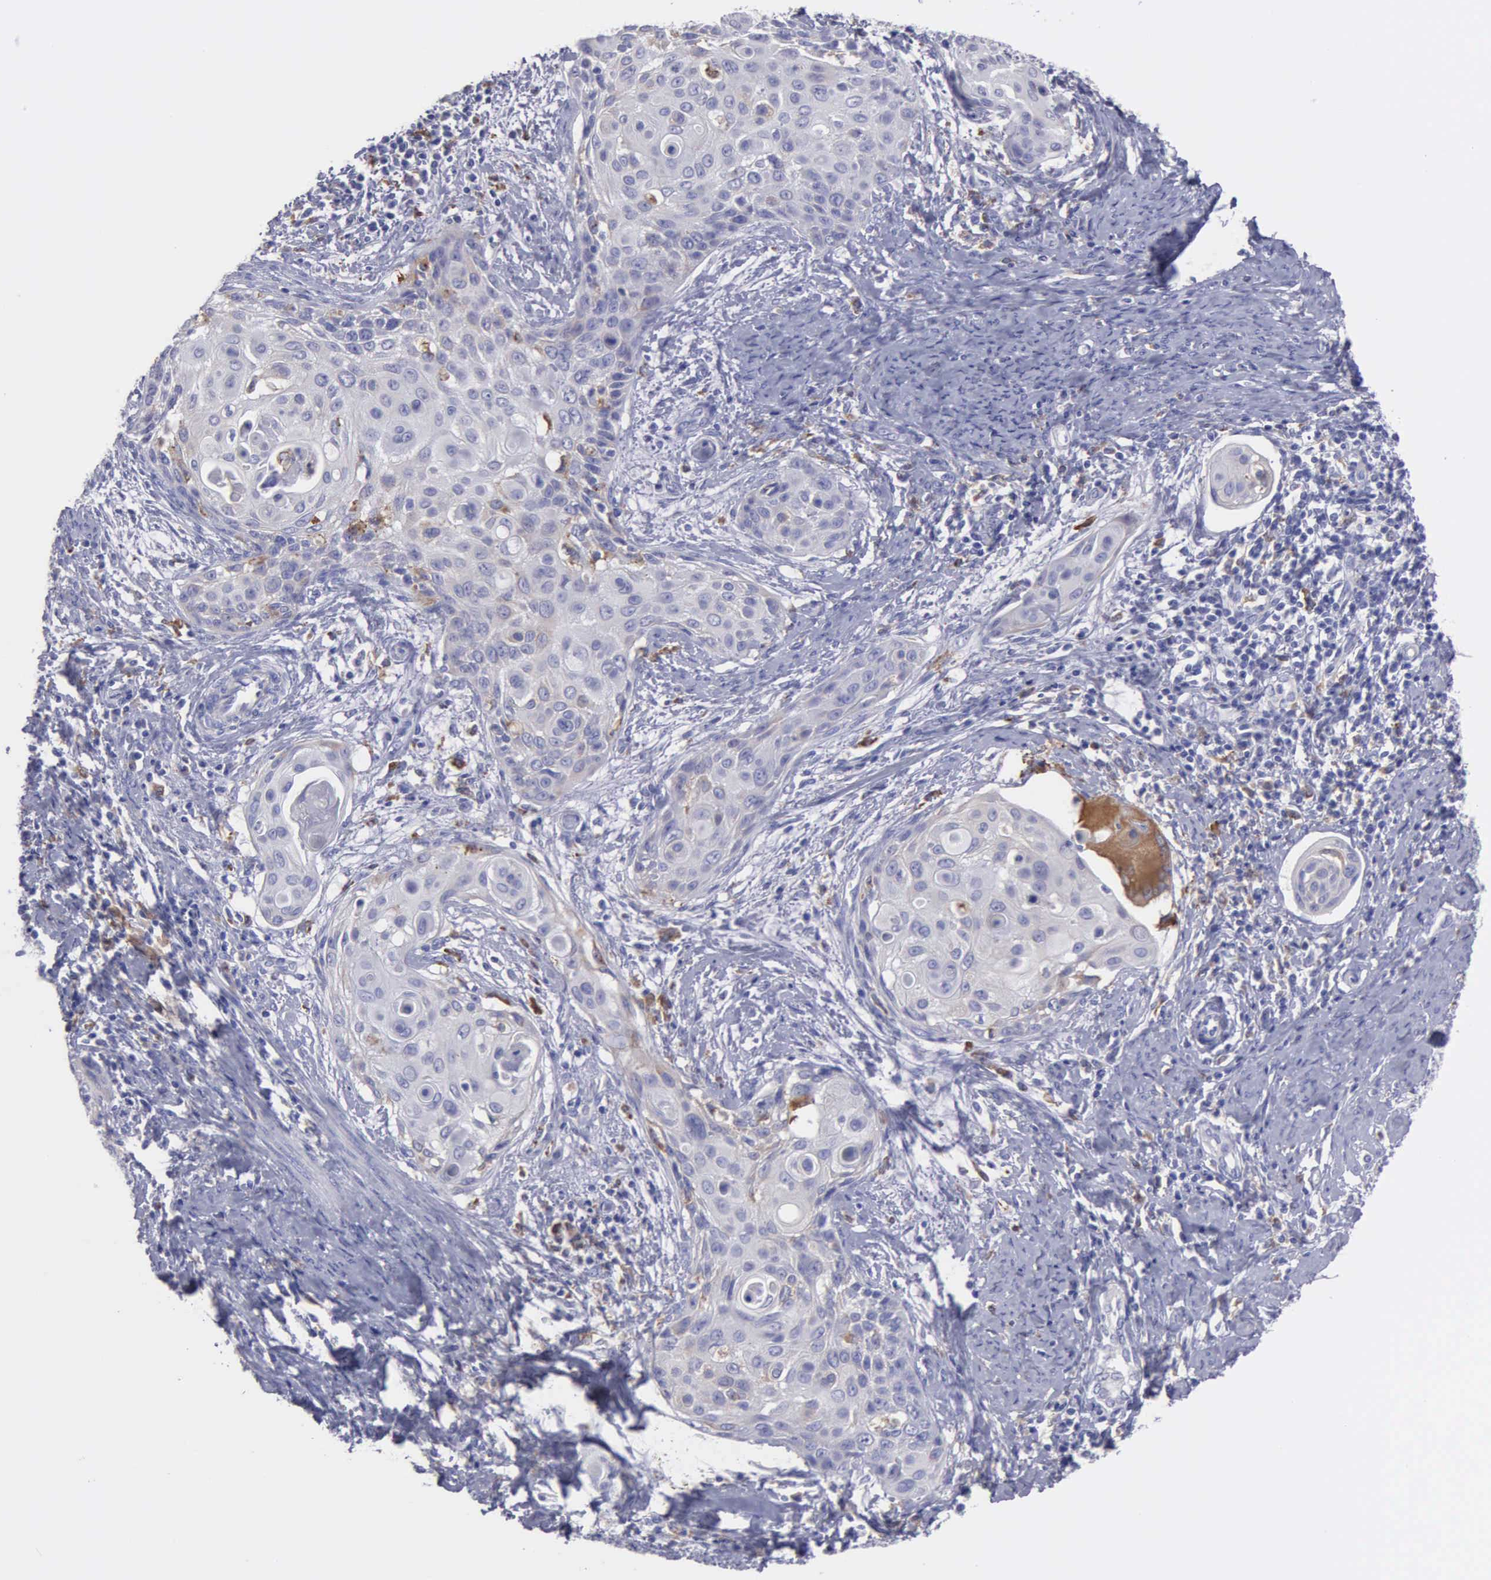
{"staining": {"intensity": "negative", "quantity": "none", "location": "none"}, "tissue": "cervical cancer", "cell_type": "Tumor cells", "image_type": "cancer", "snomed": [{"axis": "morphology", "description": "Squamous cell carcinoma, NOS"}, {"axis": "topography", "description": "Cervix"}], "caption": "The image demonstrates no staining of tumor cells in cervical cancer.", "gene": "TYRP1", "patient": {"sex": "female", "age": 33}}